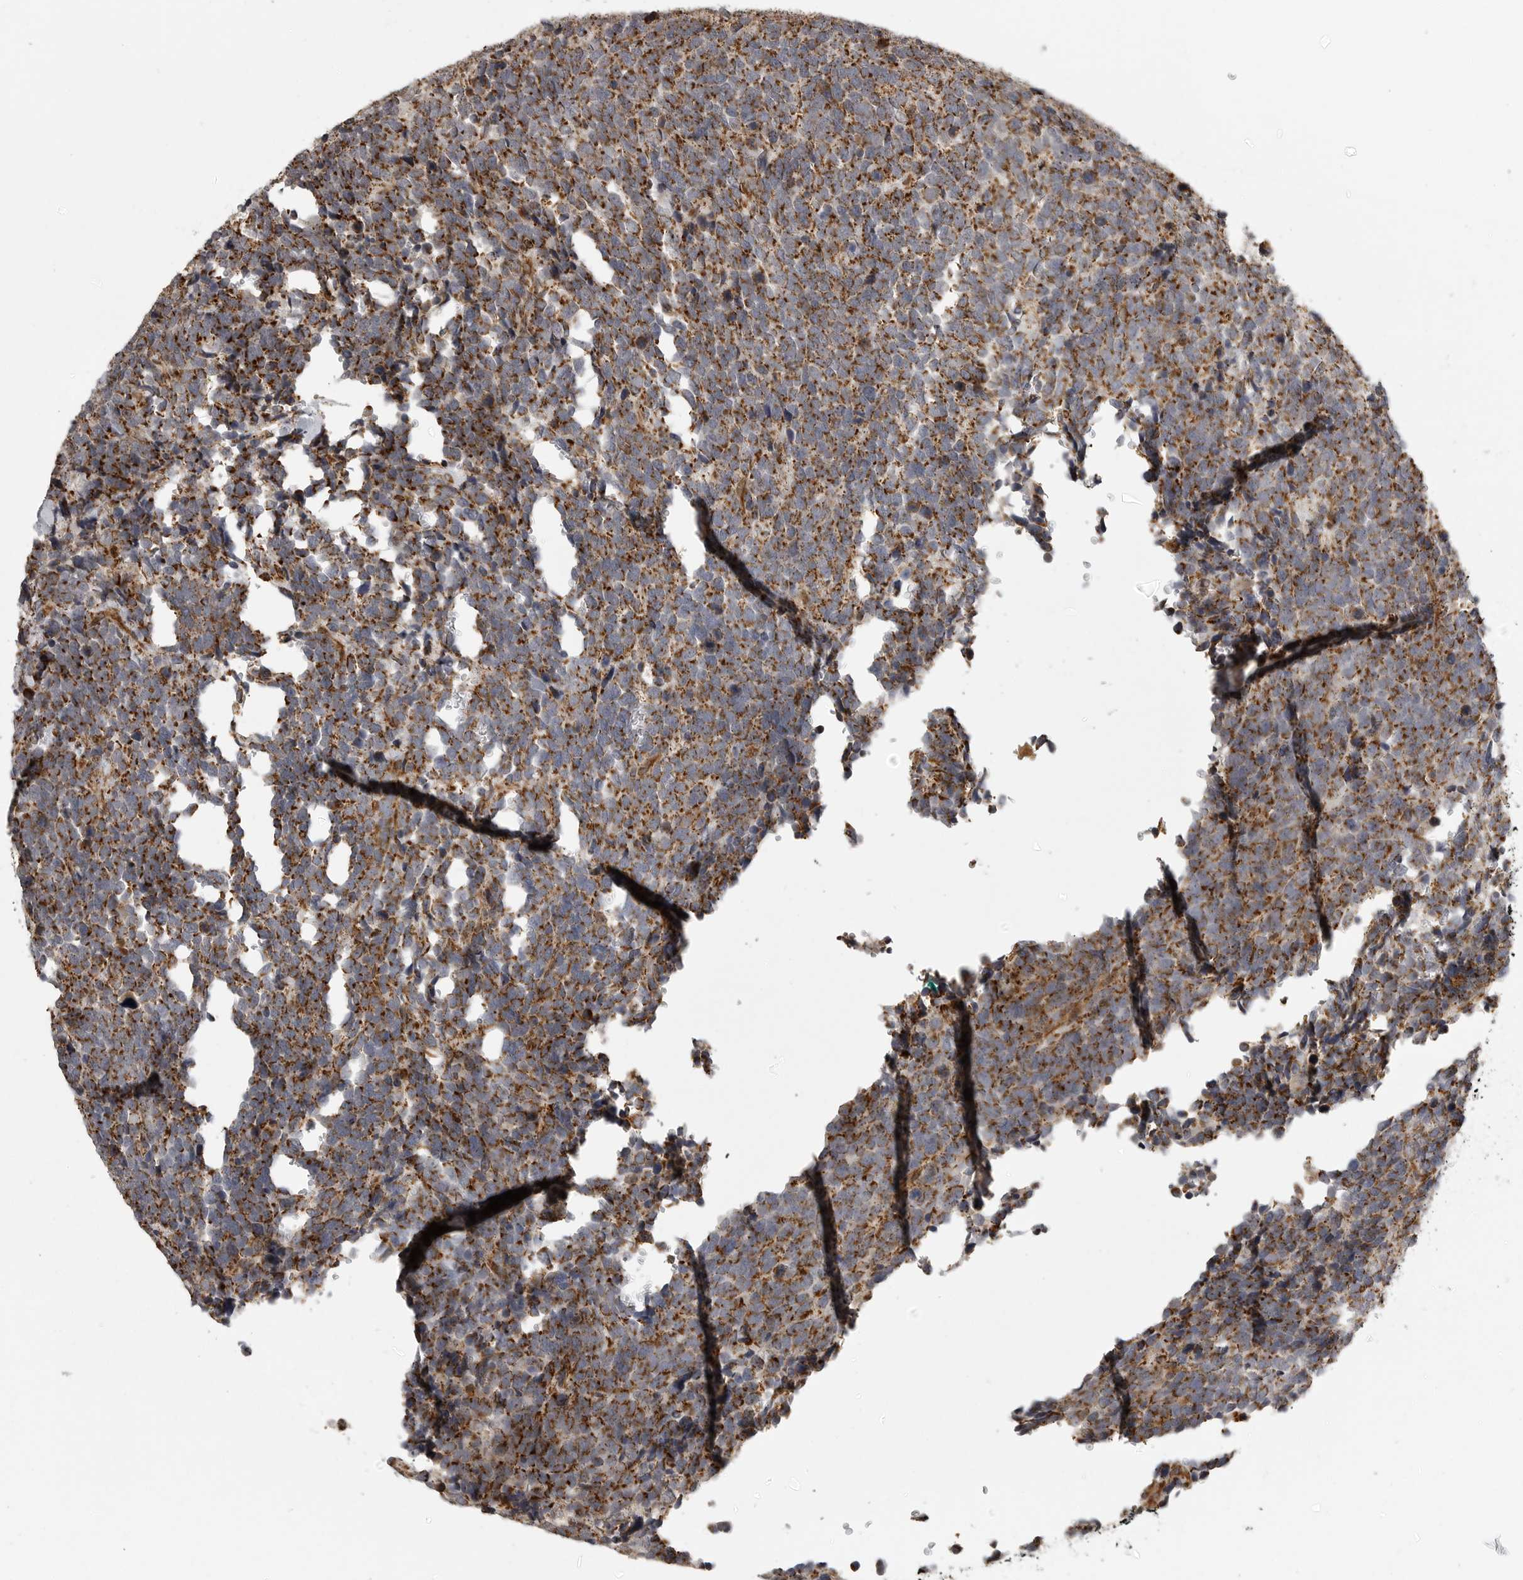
{"staining": {"intensity": "moderate", "quantity": ">75%", "location": "cytoplasmic/membranous"}, "tissue": "urothelial cancer", "cell_type": "Tumor cells", "image_type": "cancer", "snomed": [{"axis": "morphology", "description": "Urothelial carcinoma, High grade"}, {"axis": "topography", "description": "Urinary bladder"}], "caption": "High-grade urothelial carcinoma tissue displays moderate cytoplasmic/membranous expression in about >75% of tumor cells", "gene": "NARS2", "patient": {"sex": "female", "age": 82}}